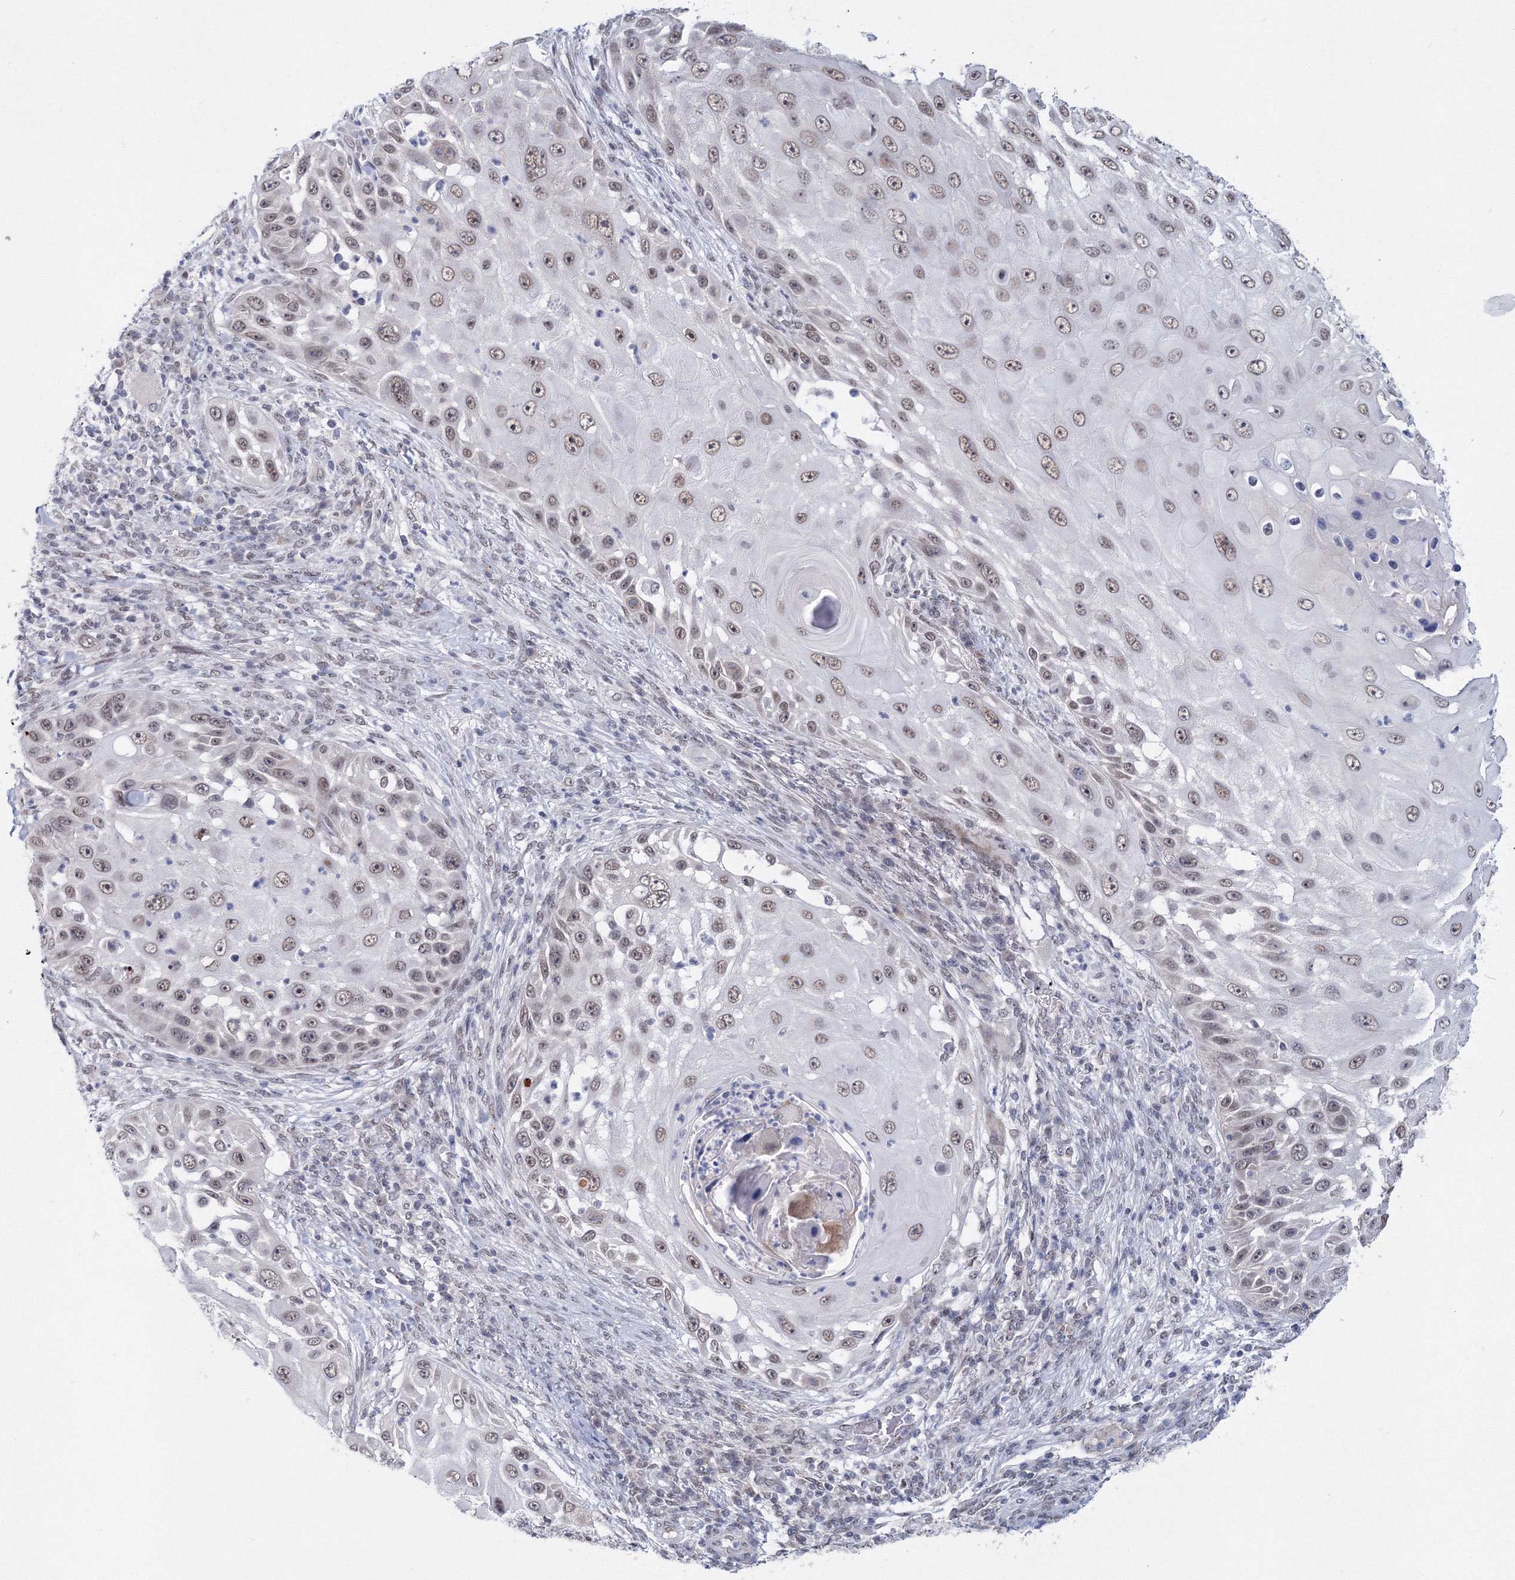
{"staining": {"intensity": "weak", "quantity": "25%-75%", "location": "nuclear"}, "tissue": "skin cancer", "cell_type": "Tumor cells", "image_type": "cancer", "snomed": [{"axis": "morphology", "description": "Squamous cell carcinoma, NOS"}, {"axis": "topography", "description": "Skin"}], "caption": "Protein staining shows weak nuclear positivity in approximately 25%-75% of tumor cells in skin squamous cell carcinoma.", "gene": "SF3B6", "patient": {"sex": "female", "age": 44}}